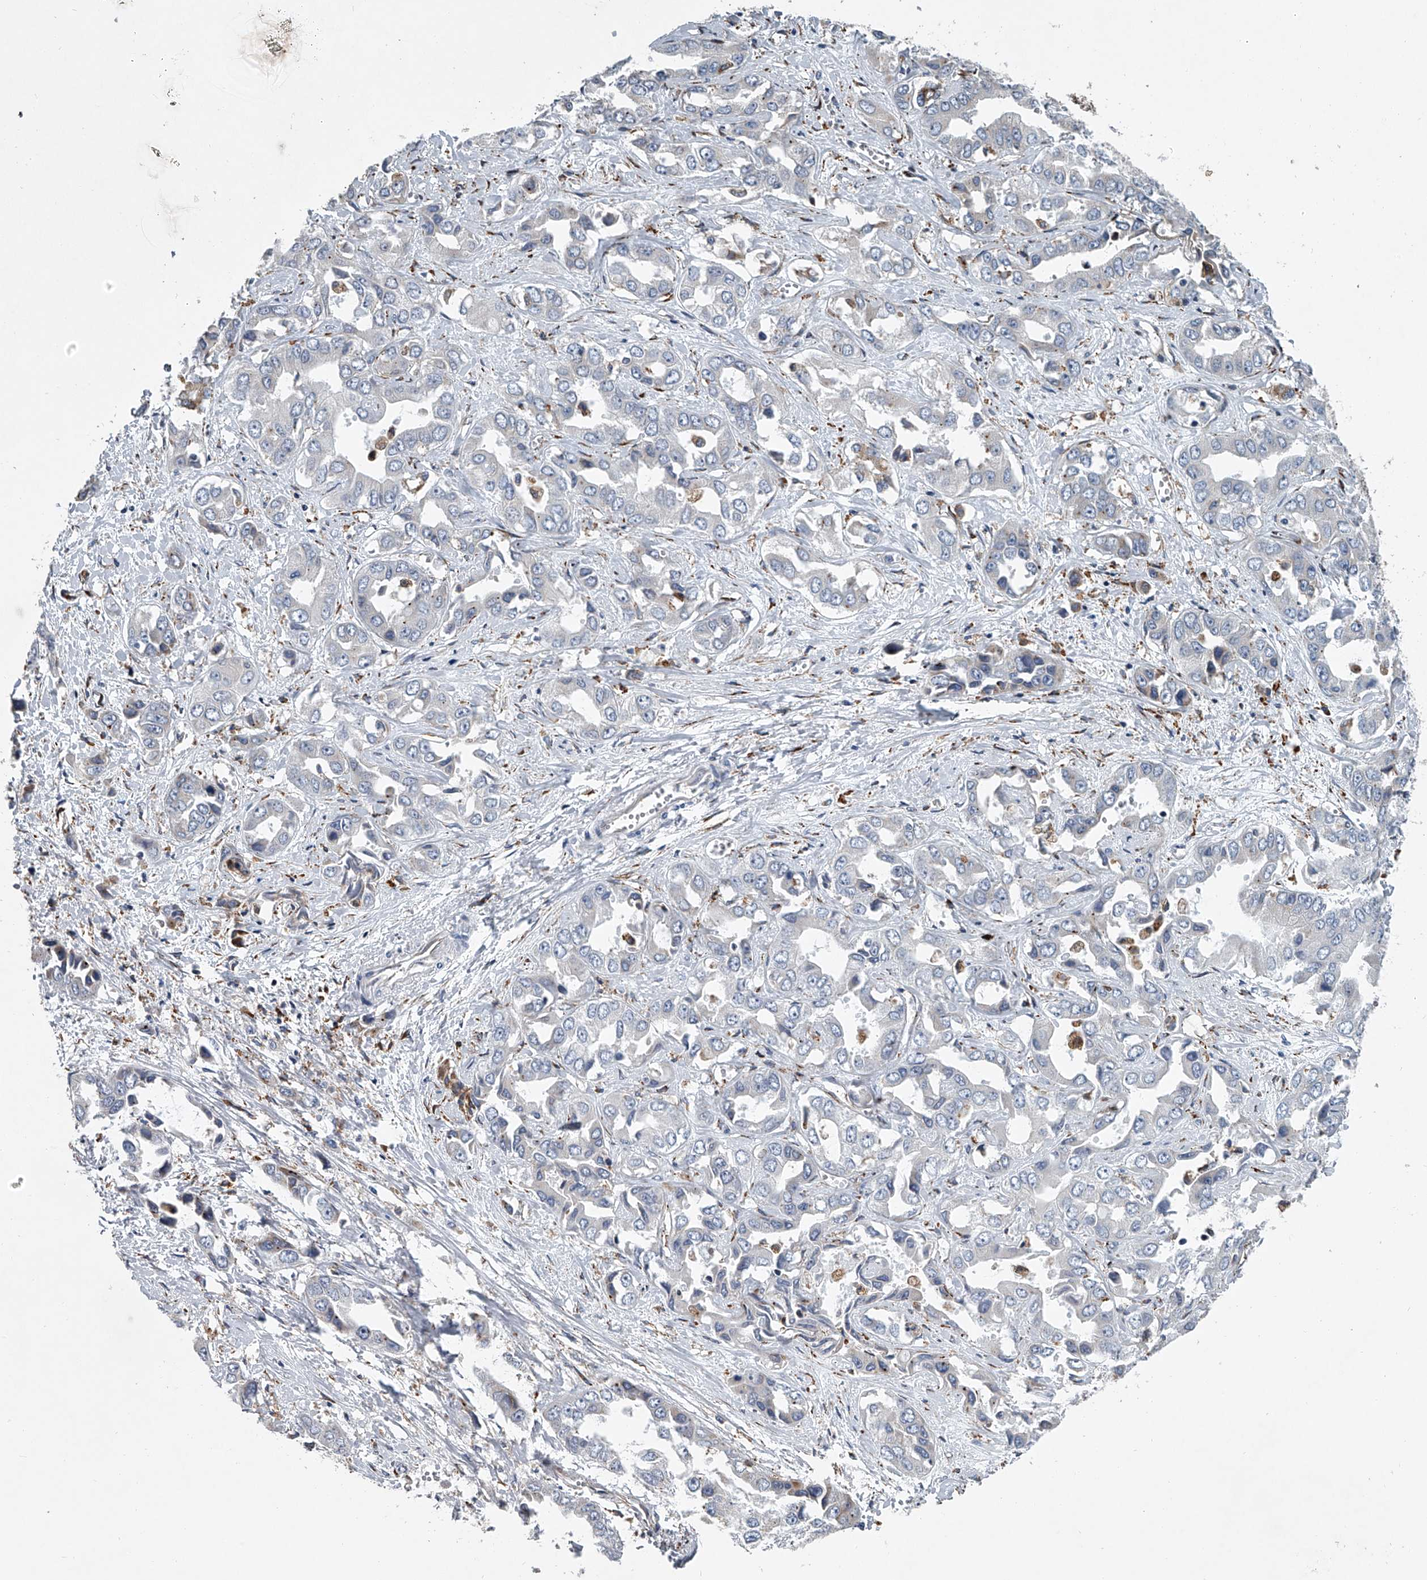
{"staining": {"intensity": "negative", "quantity": "none", "location": "none"}, "tissue": "liver cancer", "cell_type": "Tumor cells", "image_type": "cancer", "snomed": [{"axis": "morphology", "description": "Cholangiocarcinoma"}, {"axis": "topography", "description": "Liver"}], "caption": "Photomicrograph shows no protein positivity in tumor cells of liver cholangiocarcinoma tissue.", "gene": "TMEM63C", "patient": {"sex": "female", "age": 52}}